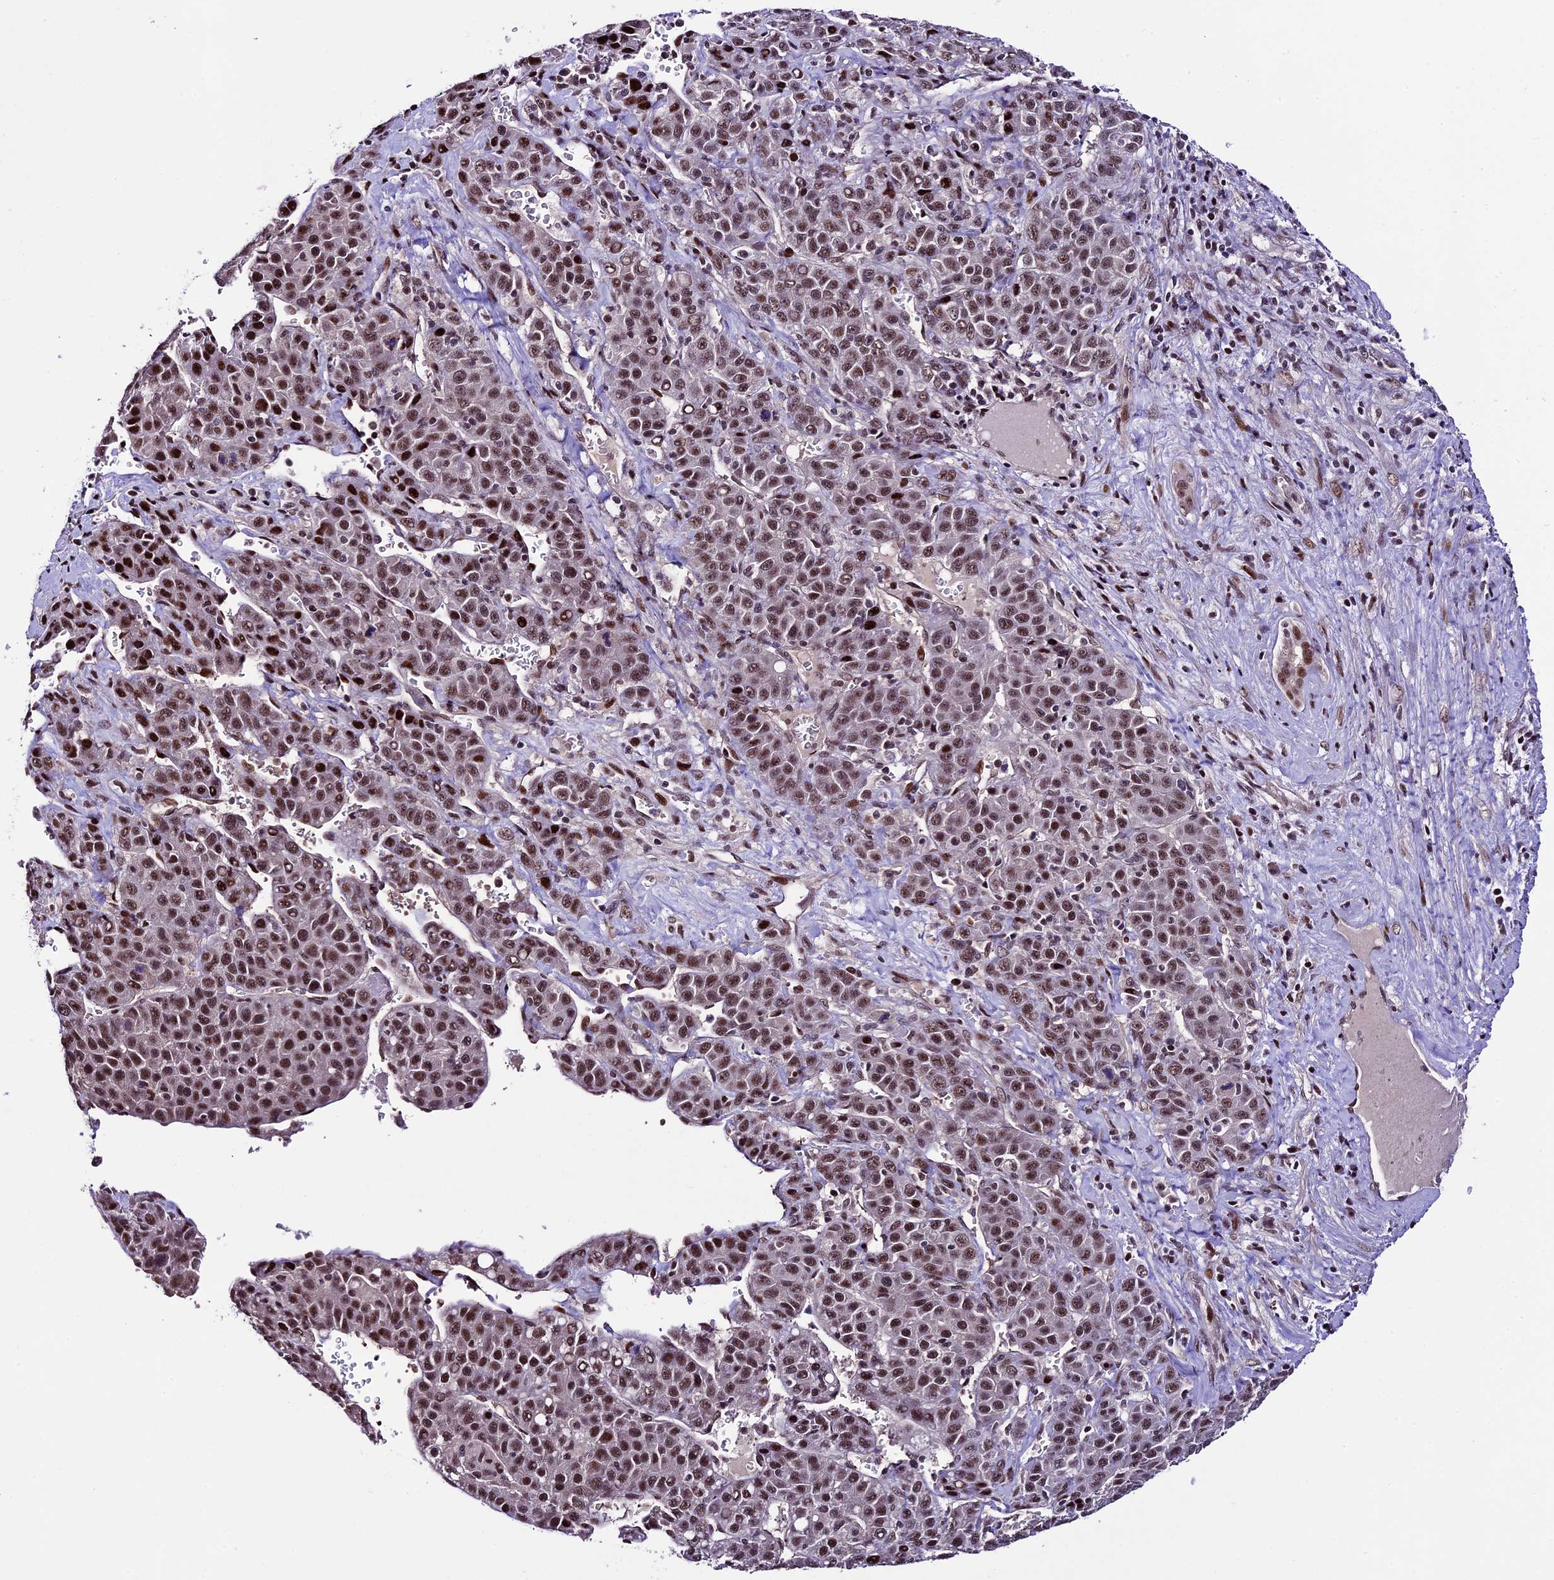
{"staining": {"intensity": "moderate", "quantity": ">75%", "location": "nuclear"}, "tissue": "liver cancer", "cell_type": "Tumor cells", "image_type": "cancer", "snomed": [{"axis": "morphology", "description": "Carcinoma, Hepatocellular, NOS"}, {"axis": "topography", "description": "Liver"}], "caption": "Liver cancer (hepatocellular carcinoma) was stained to show a protein in brown. There is medium levels of moderate nuclear expression in approximately >75% of tumor cells.", "gene": "TCP11L2", "patient": {"sex": "female", "age": 53}}